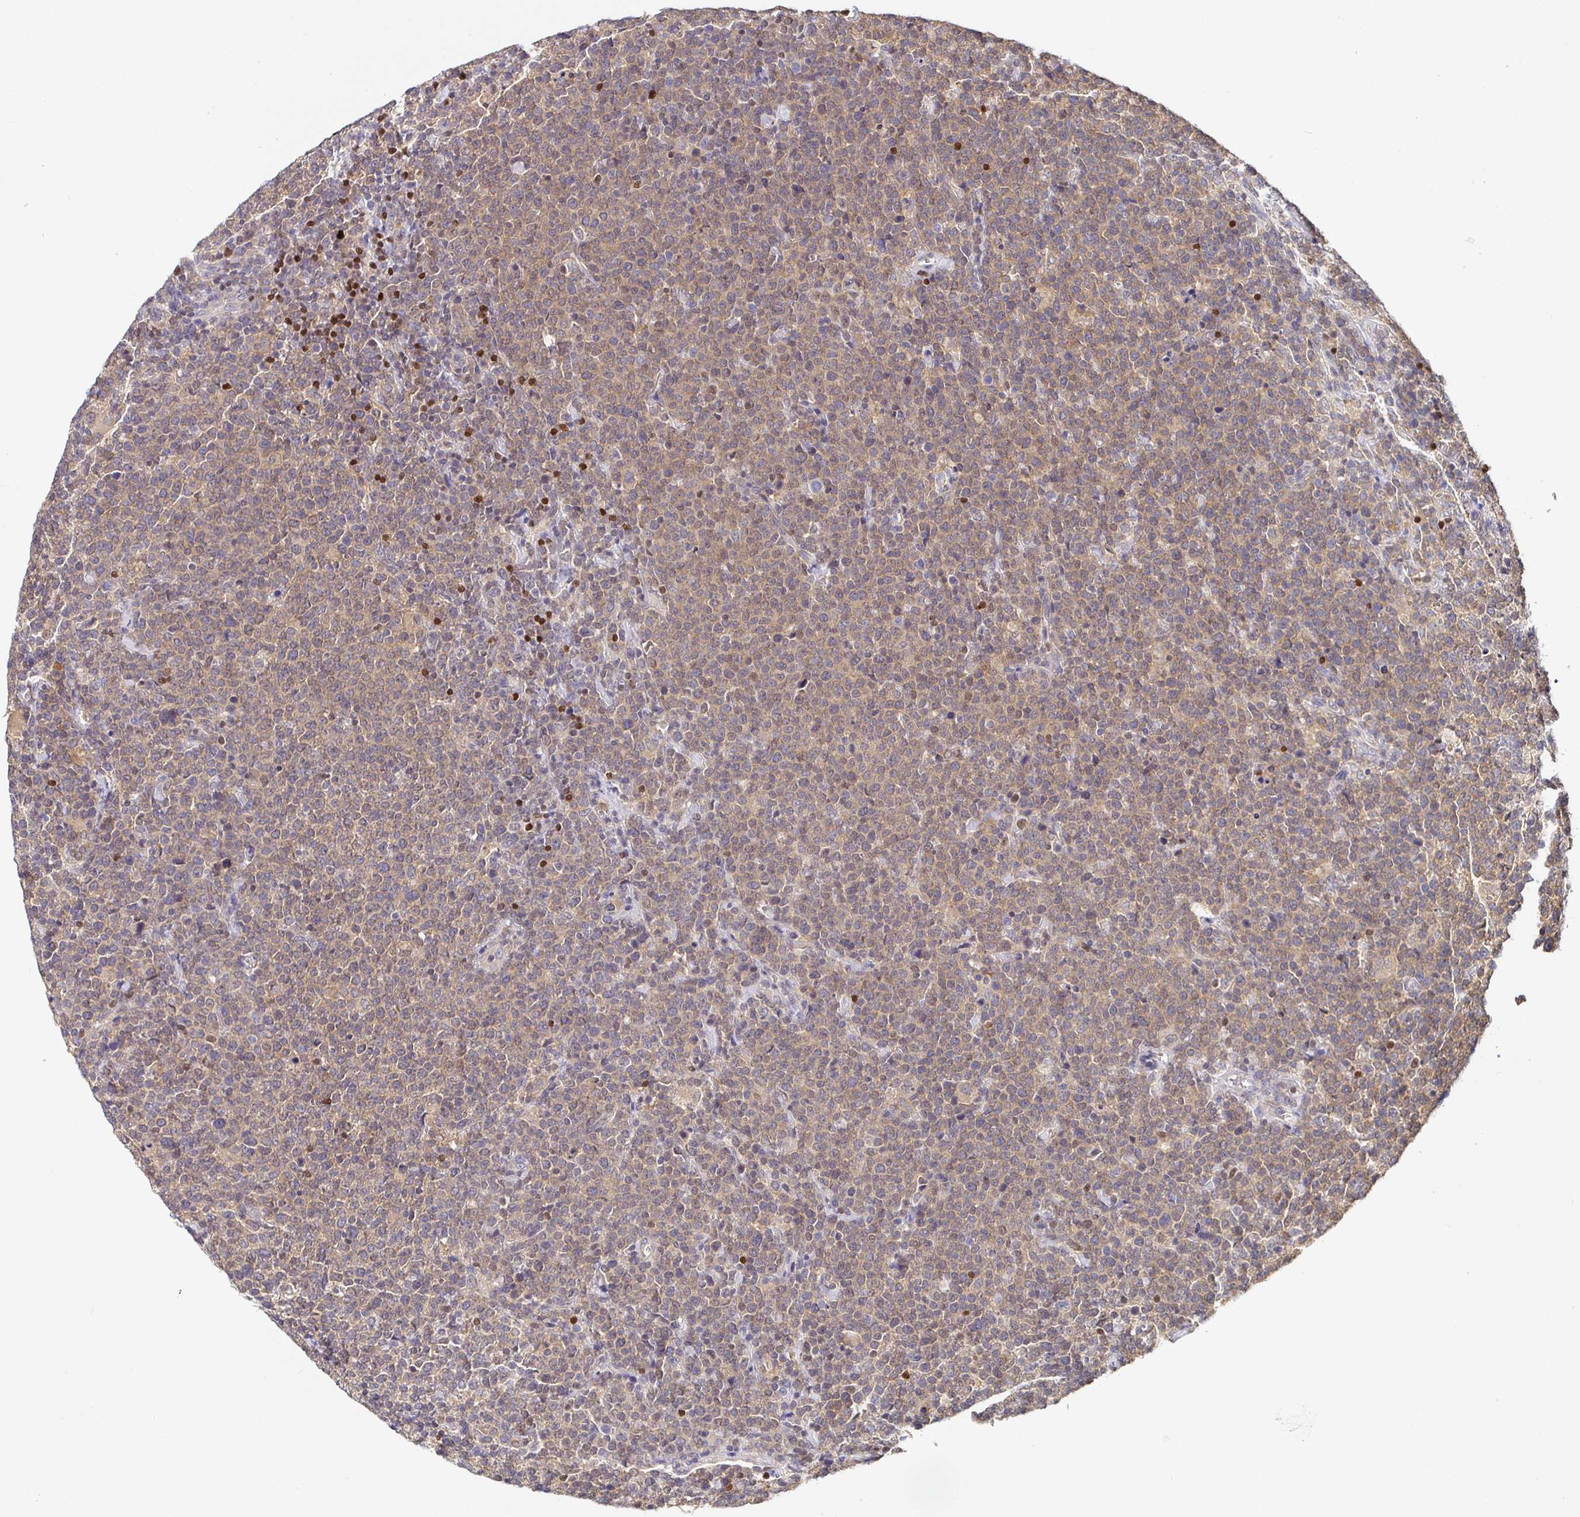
{"staining": {"intensity": "moderate", "quantity": ">75%", "location": "cytoplasmic/membranous"}, "tissue": "lymphoma", "cell_type": "Tumor cells", "image_type": "cancer", "snomed": [{"axis": "morphology", "description": "Malignant lymphoma, non-Hodgkin's type, High grade"}, {"axis": "topography", "description": "Lymph node"}], "caption": "This micrograph demonstrates immunohistochemistry staining of lymphoma, with medium moderate cytoplasmic/membranous expression in approximately >75% of tumor cells.", "gene": "SATB1", "patient": {"sex": "male", "age": 61}}